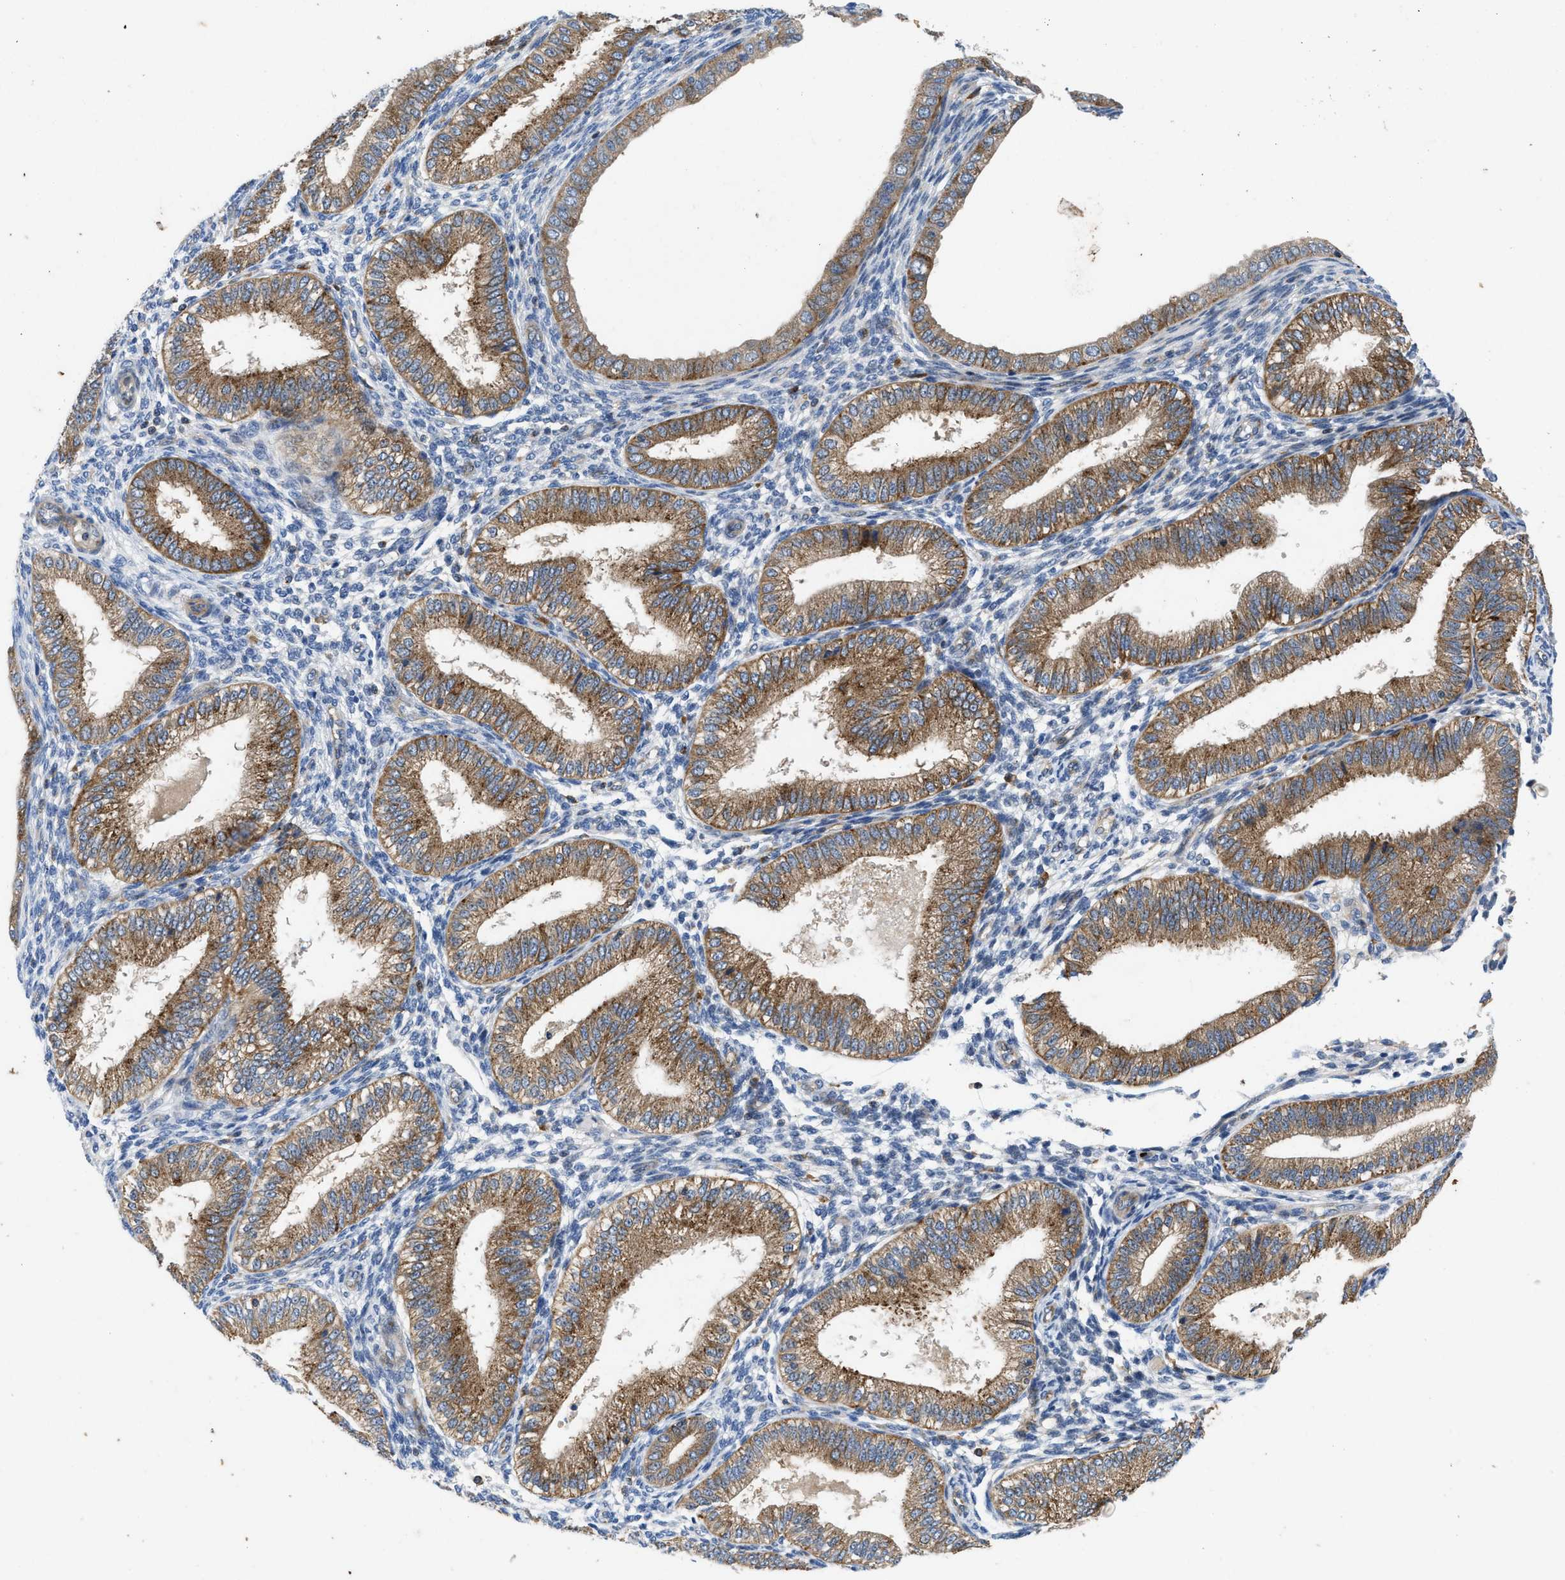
{"staining": {"intensity": "negative", "quantity": "none", "location": "none"}, "tissue": "endometrium", "cell_type": "Cells in endometrial stroma", "image_type": "normal", "snomed": [{"axis": "morphology", "description": "Normal tissue, NOS"}, {"axis": "topography", "description": "Endometrium"}], "caption": "Endometrium stained for a protein using immunohistochemistry (IHC) displays no staining cells in endometrial stroma.", "gene": "ENPP4", "patient": {"sex": "female", "age": 39}}